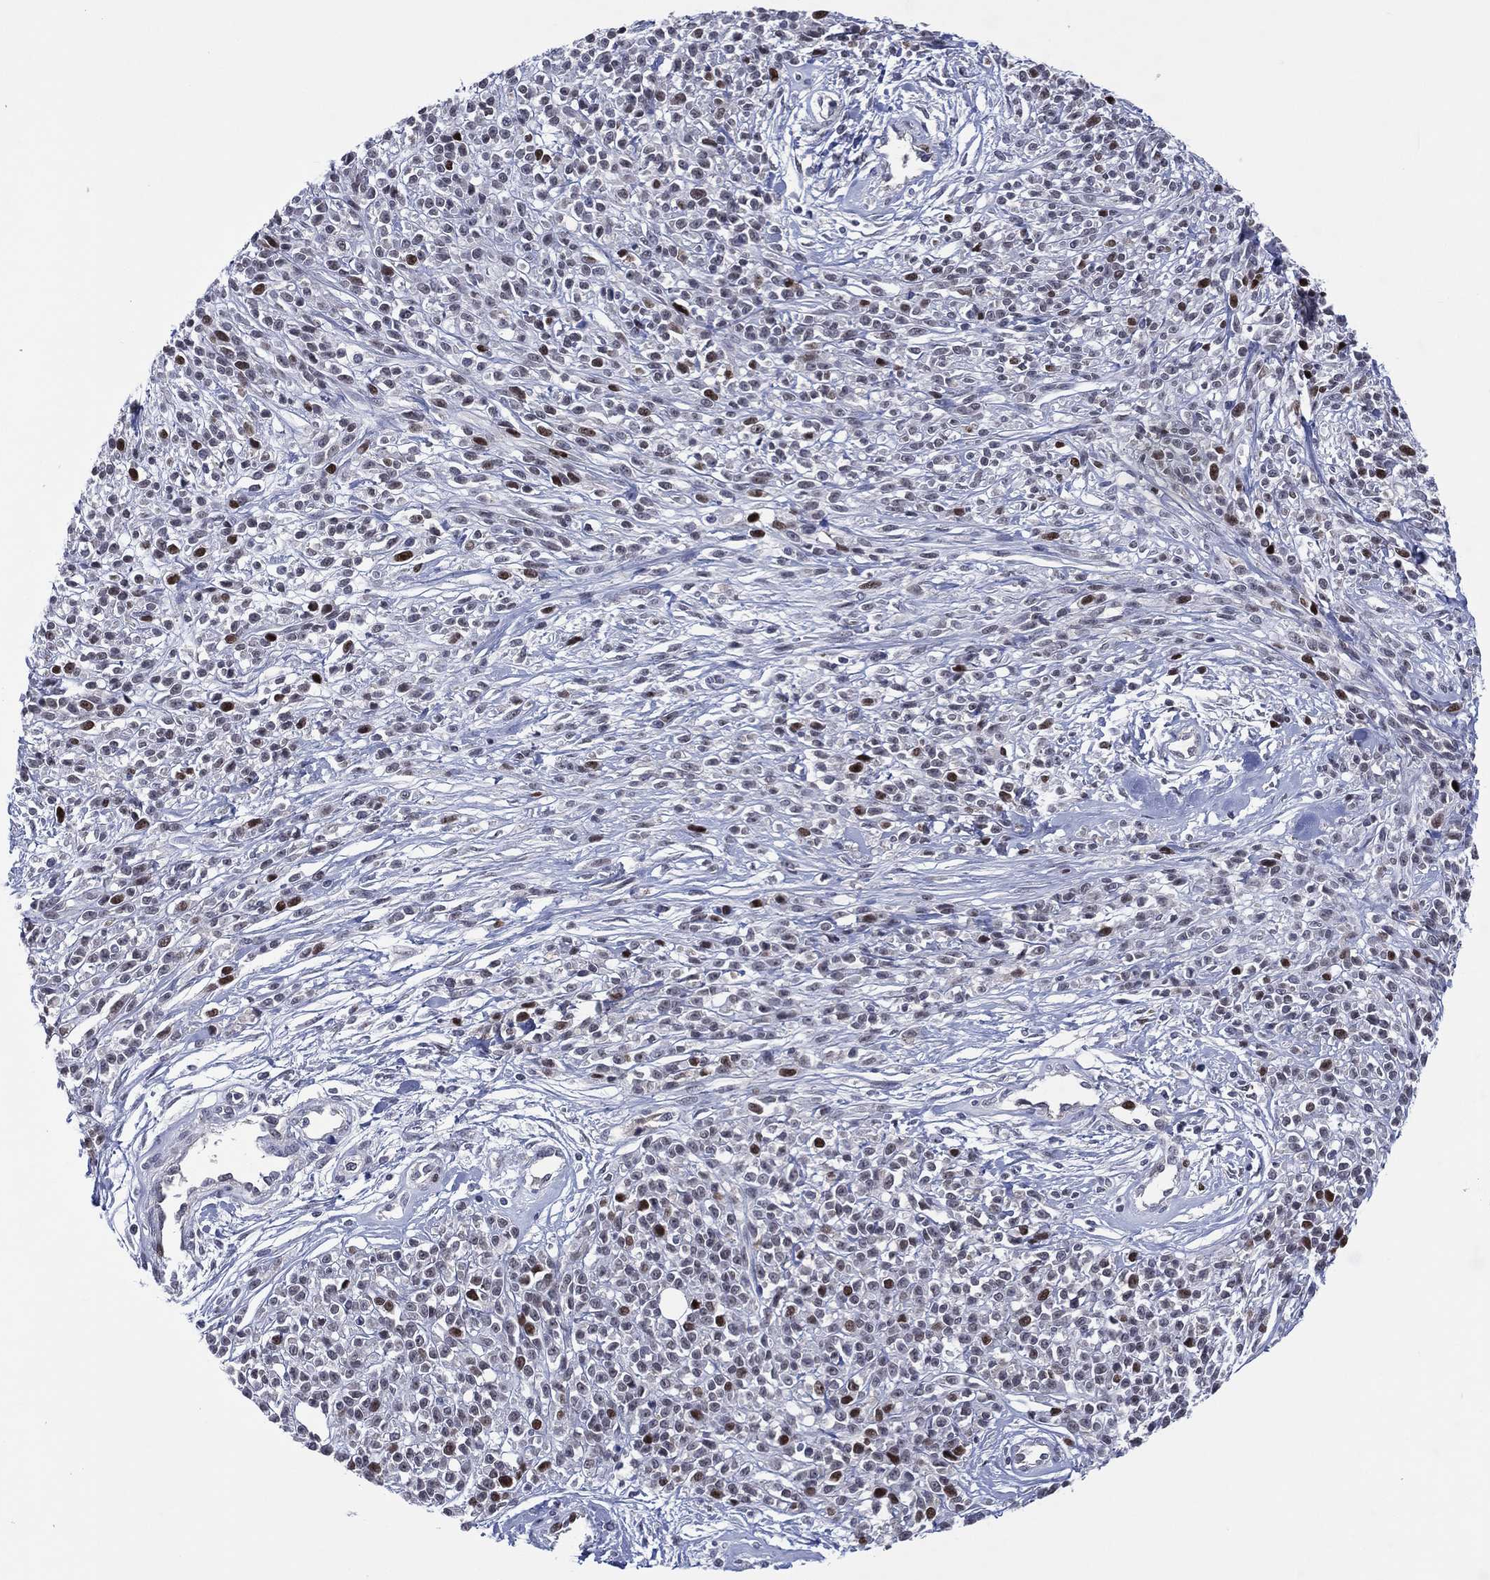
{"staining": {"intensity": "strong", "quantity": "<25%", "location": "nuclear"}, "tissue": "melanoma", "cell_type": "Tumor cells", "image_type": "cancer", "snomed": [{"axis": "morphology", "description": "Malignant melanoma, NOS"}, {"axis": "topography", "description": "Skin"}, {"axis": "topography", "description": "Skin of trunk"}], "caption": "Immunohistochemistry (DAB) staining of human malignant melanoma reveals strong nuclear protein expression in approximately <25% of tumor cells.", "gene": "GATA6", "patient": {"sex": "male", "age": 74}}